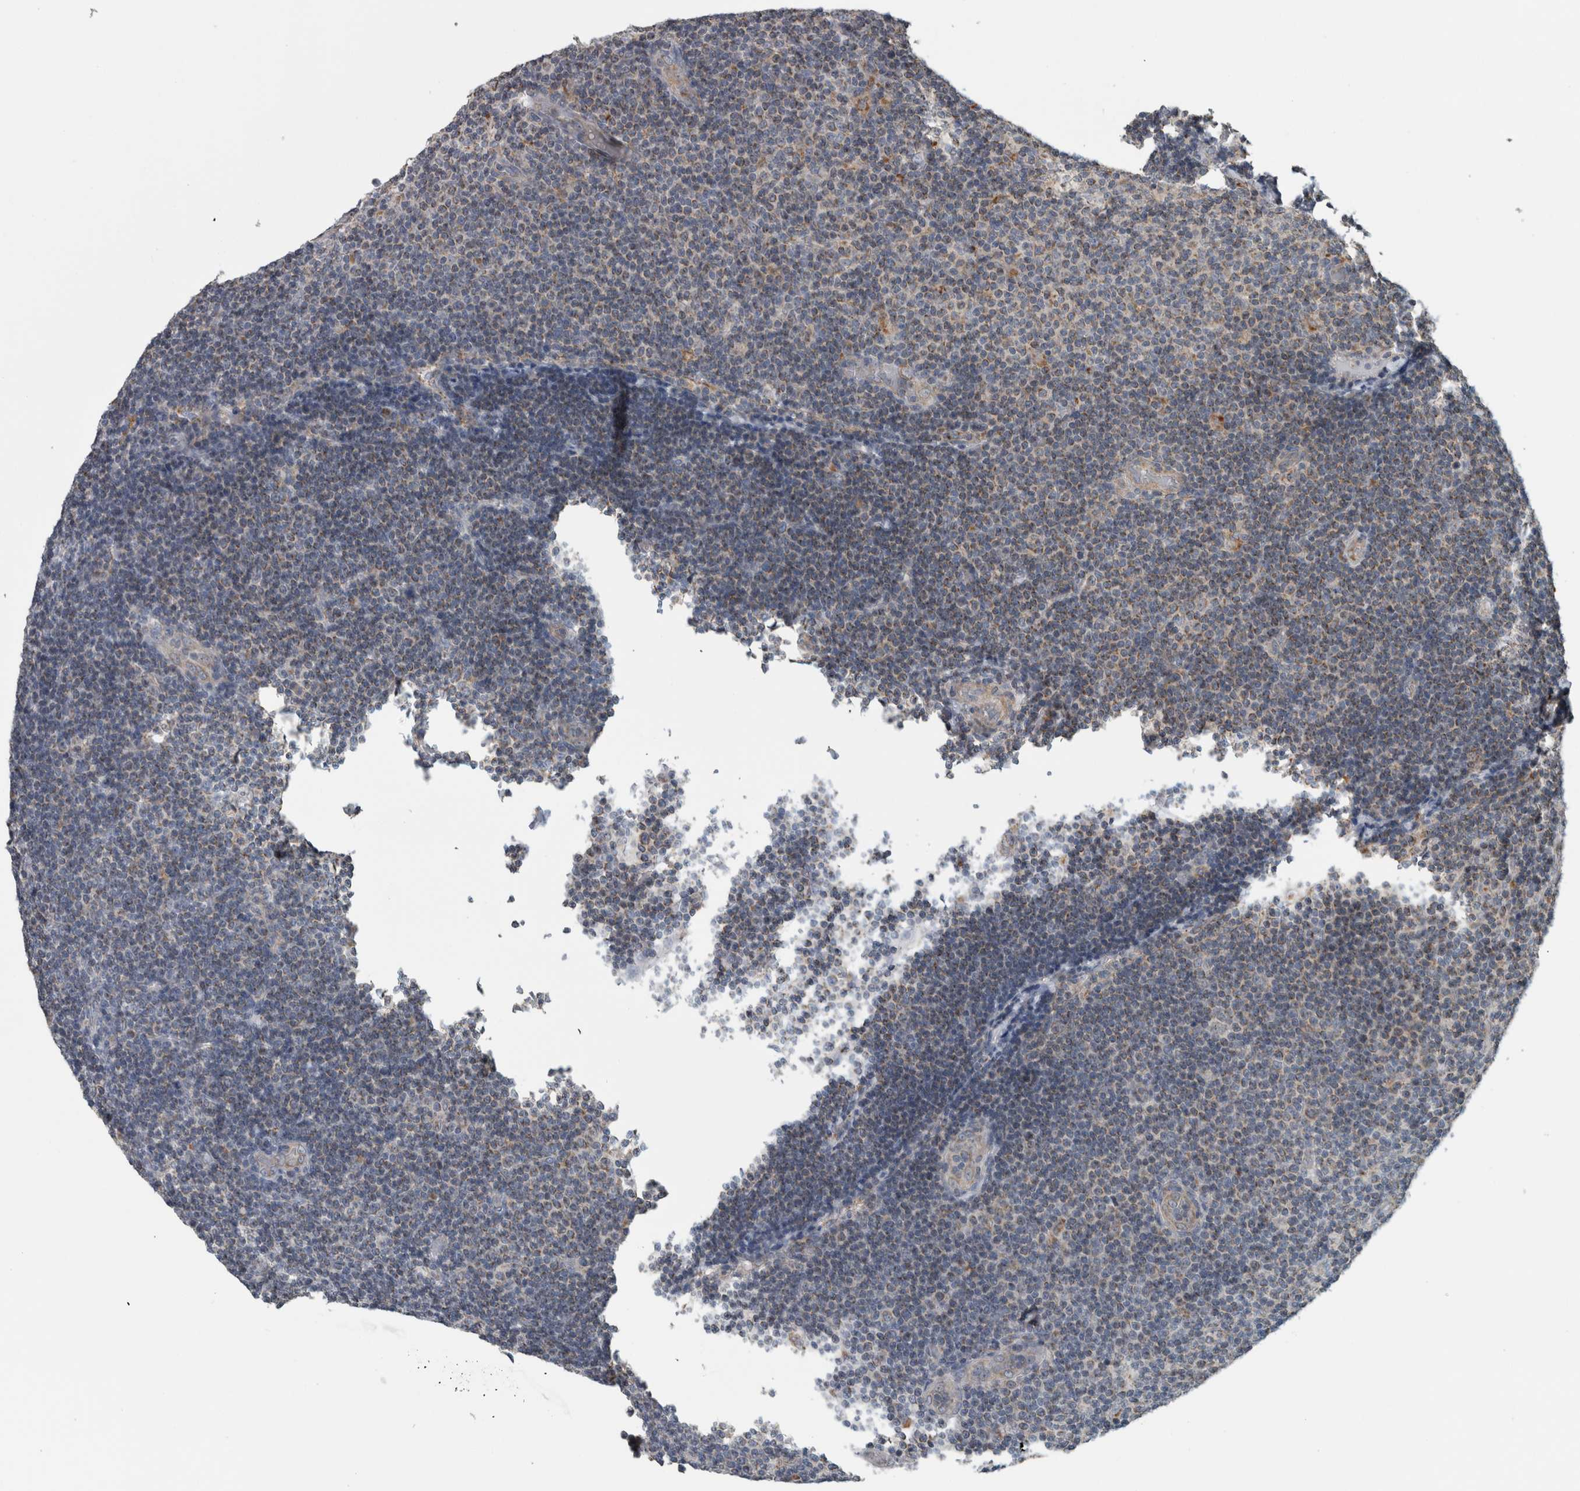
{"staining": {"intensity": "weak", "quantity": ">75%", "location": "cytoplasmic/membranous"}, "tissue": "lymphoma", "cell_type": "Tumor cells", "image_type": "cancer", "snomed": [{"axis": "morphology", "description": "Malignant lymphoma, non-Hodgkin's type, Low grade"}, {"axis": "topography", "description": "Lymph node"}], "caption": "Low-grade malignant lymphoma, non-Hodgkin's type stained with a protein marker reveals weak staining in tumor cells.", "gene": "ARMC1", "patient": {"sex": "male", "age": 83}}